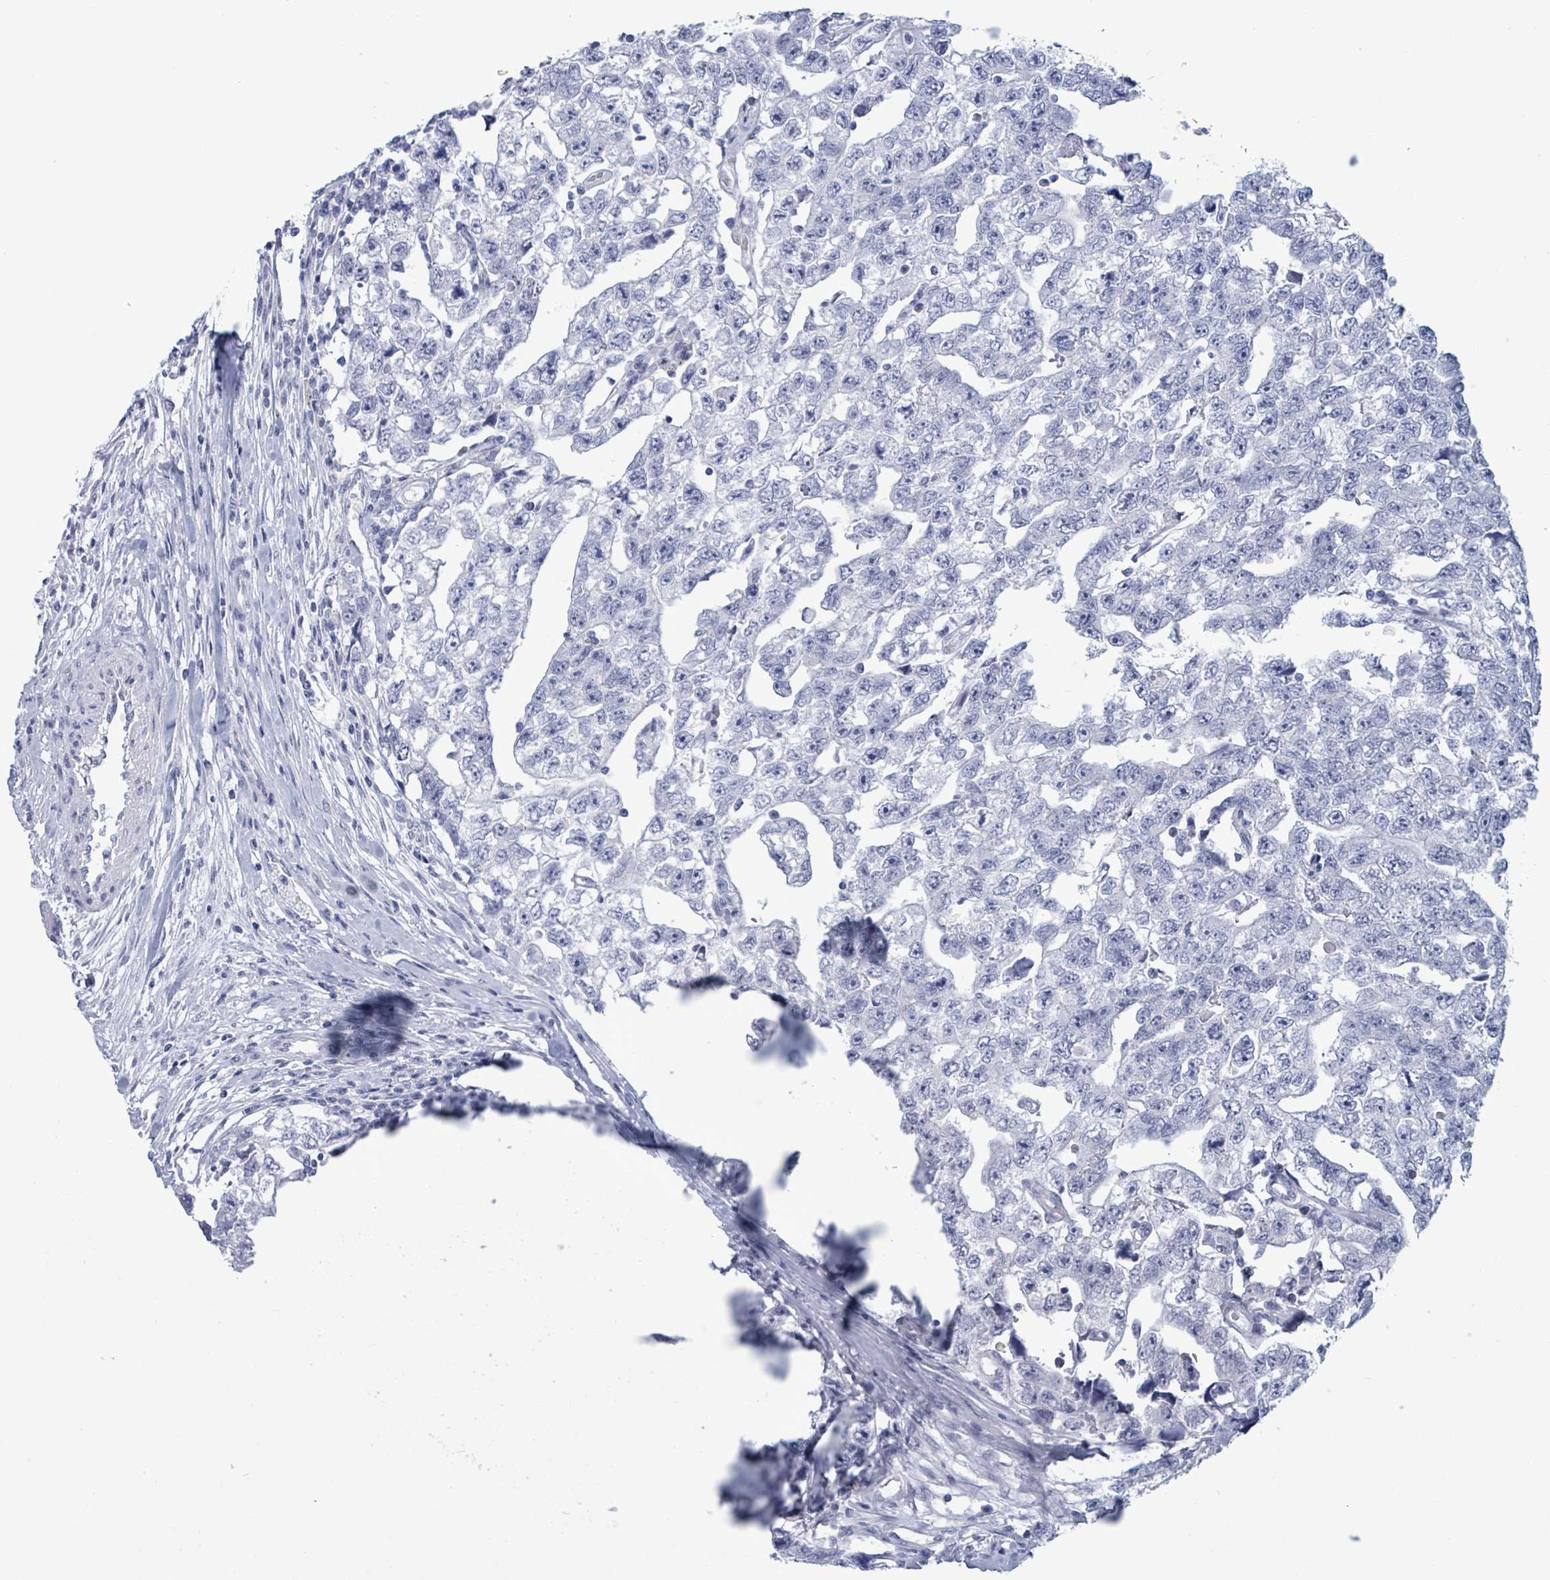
{"staining": {"intensity": "negative", "quantity": "none", "location": "none"}, "tissue": "testis cancer", "cell_type": "Tumor cells", "image_type": "cancer", "snomed": [{"axis": "morphology", "description": "Carcinoma, Embryonal, NOS"}, {"axis": "topography", "description": "Testis"}], "caption": "This is an immunohistochemistry (IHC) histopathology image of human testis cancer (embryonal carcinoma). There is no staining in tumor cells.", "gene": "NKX2-1", "patient": {"sex": "male", "age": 22}}